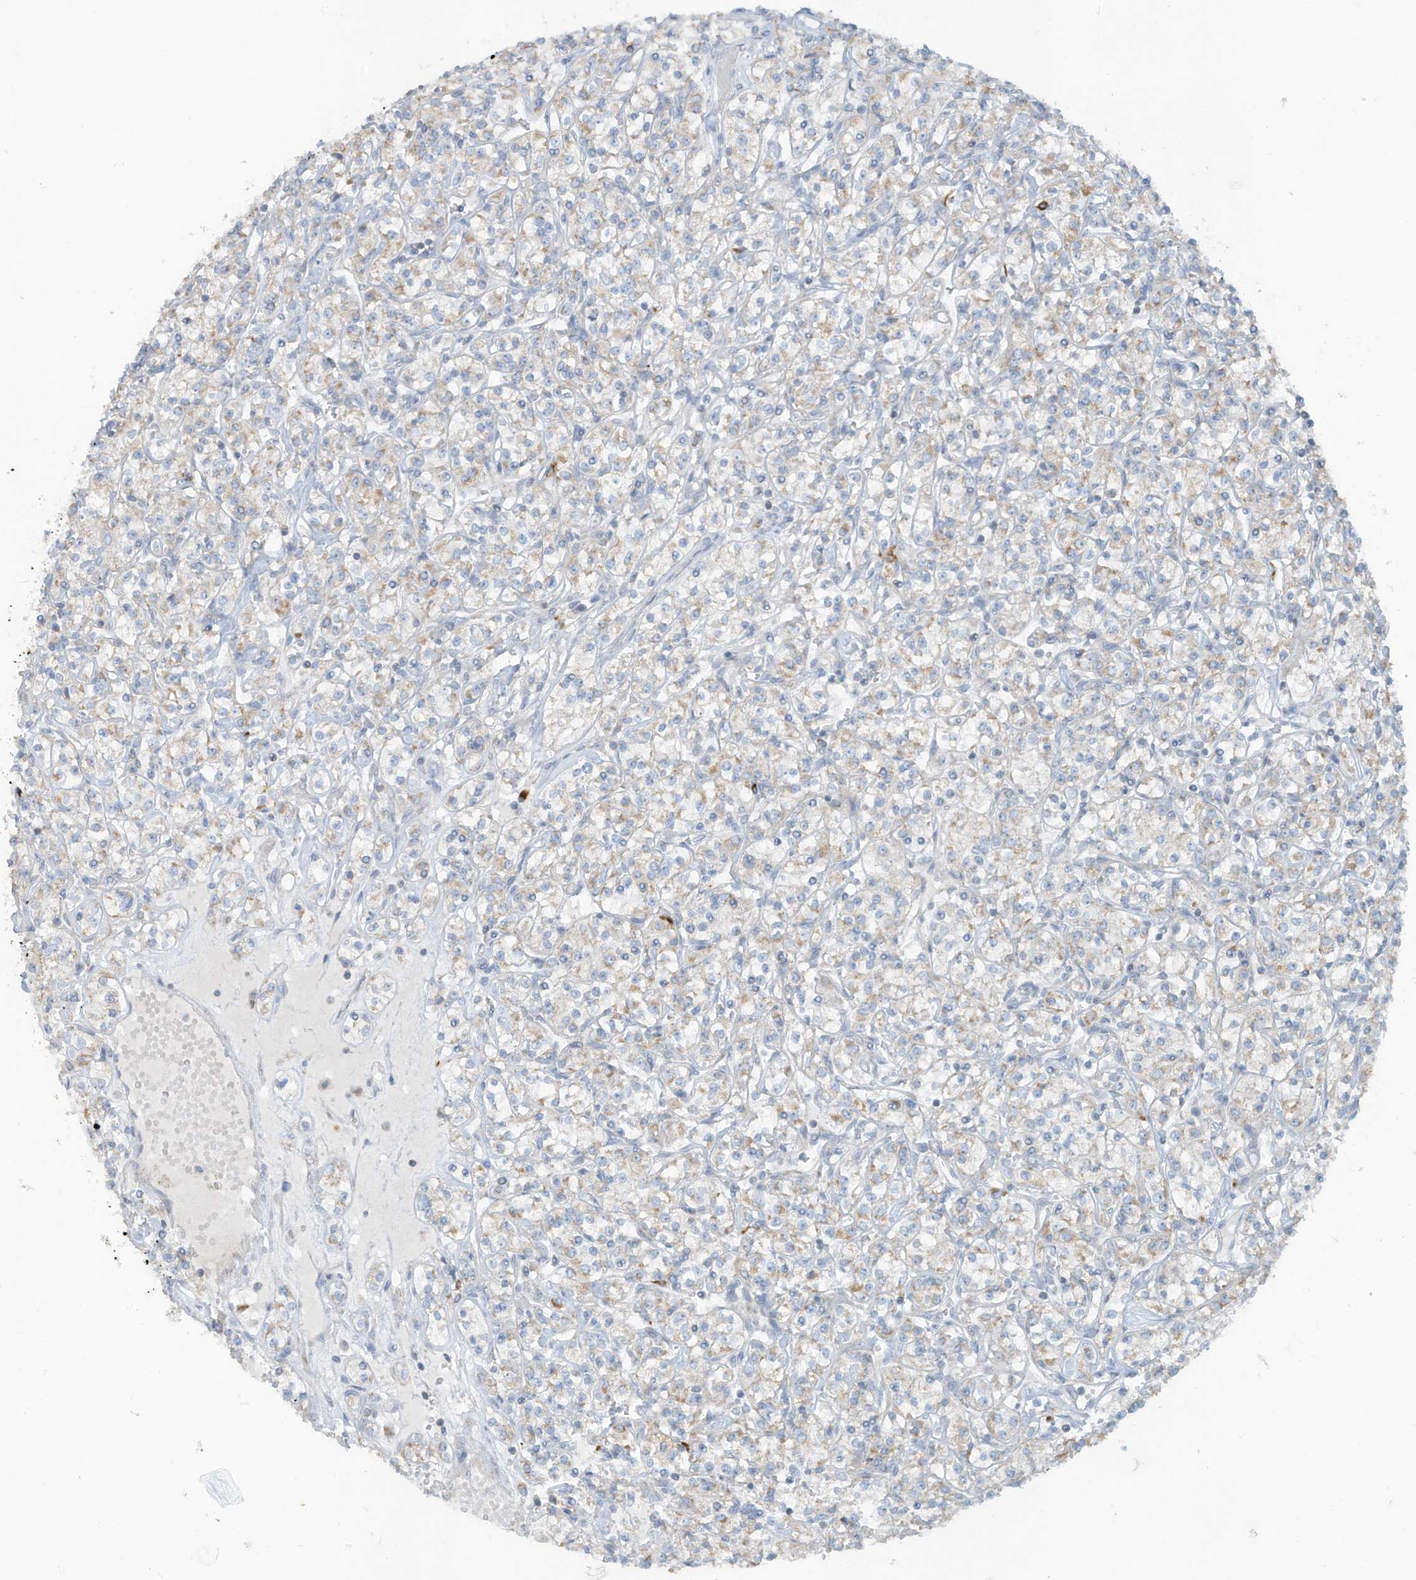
{"staining": {"intensity": "weak", "quantity": "<25%", "location": "cytoplasmic/membranous"}, "tissue": "renal cancer", "cell_type": "Tumor cells", "image_type": "cancer", "snomed": [{"axis": "morphology", "description": "Adenocarcinoma, NOS"}, {"axis": "topography", "description": "Kidney"}], "caption": "Immunohistochemistry of adenocarcinoma (renal) exhibits no positivity in tumor cells. Brightfield microscopy of immunohistochemistry (IHC) stained with DAB (brown) and hematoxylin (blue), captured at high magnification.", "gene": "GTPBP2", "patient": {"sex": "male", "age": 77}}